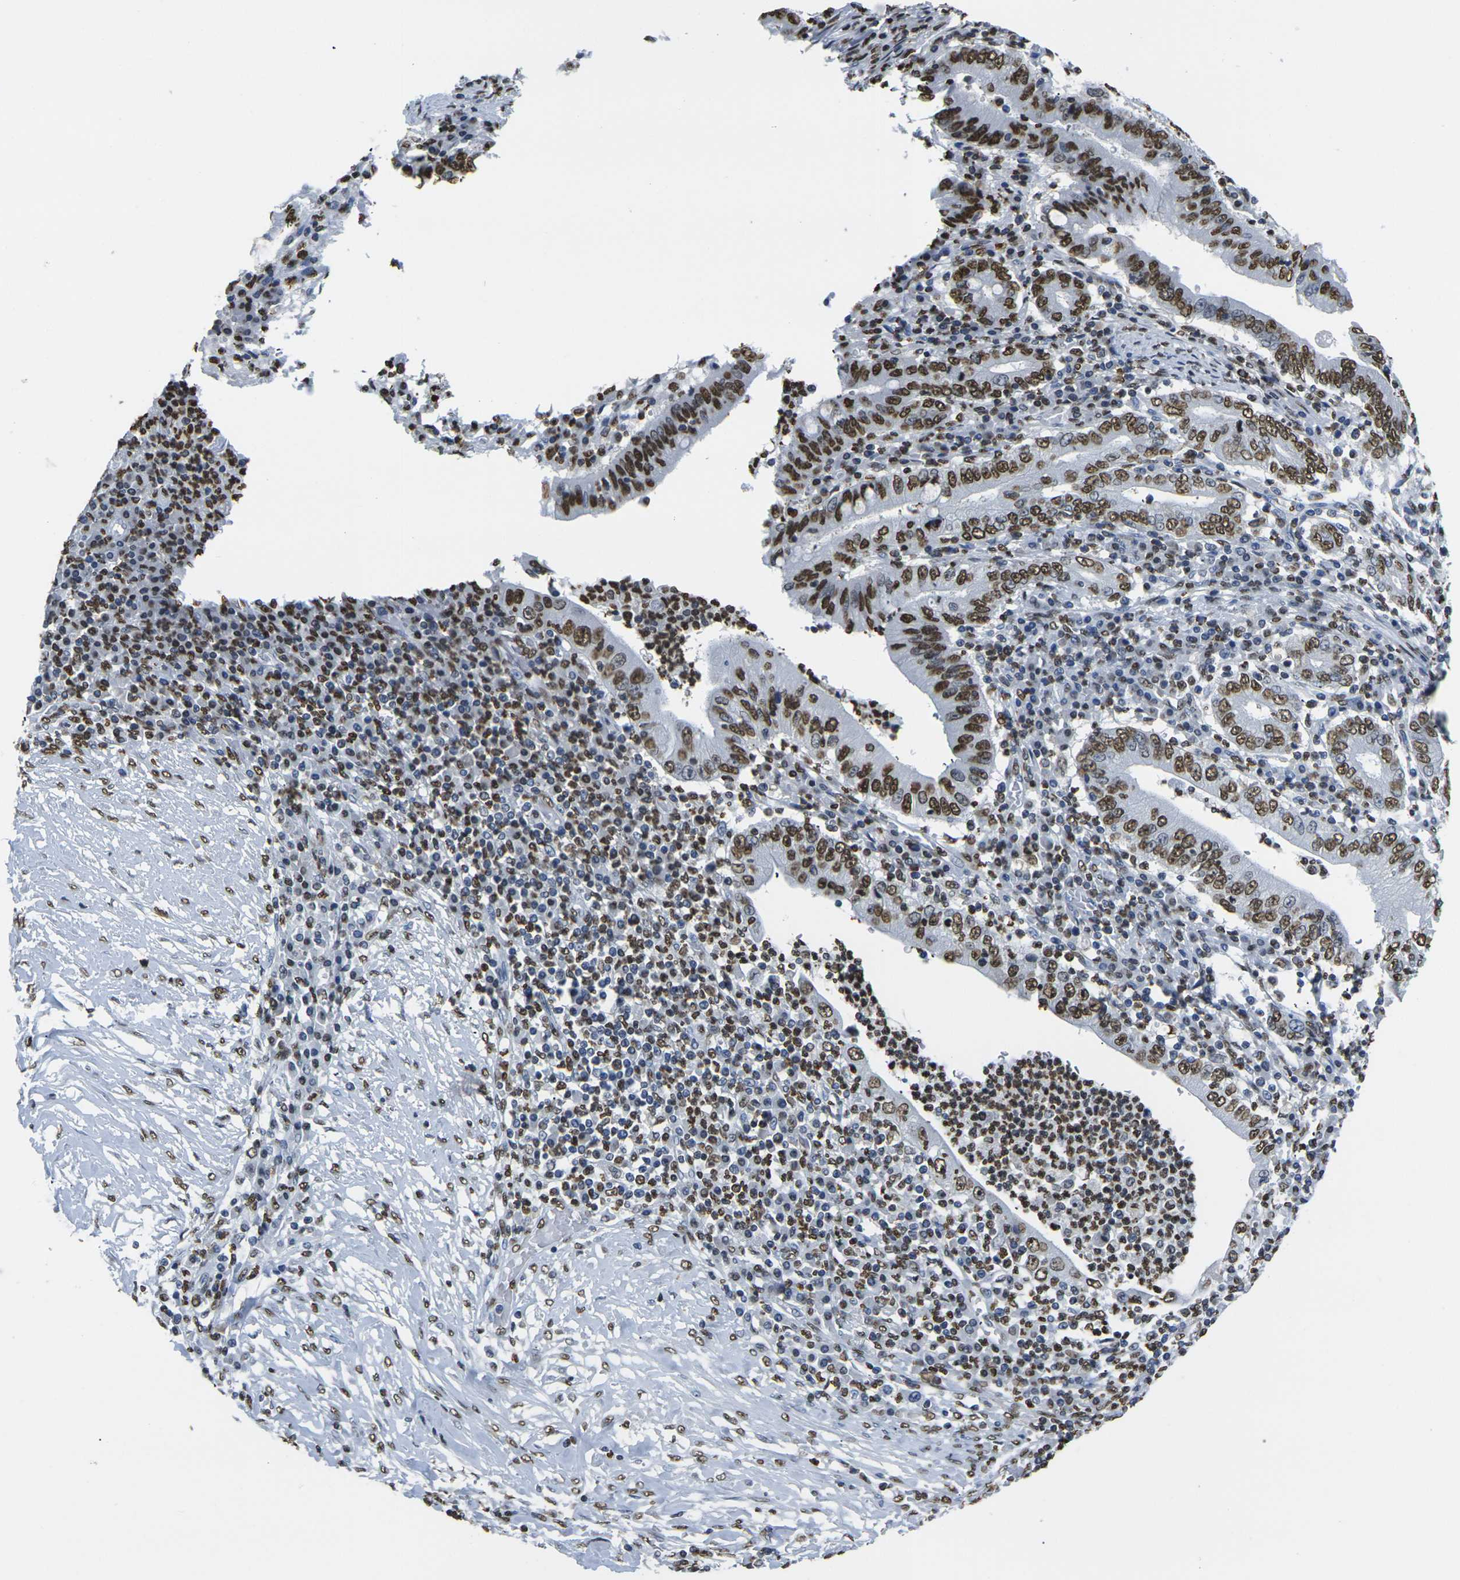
{"staining": {"intensity": "strong", "quantity": ">75%", "location": "nuclear"}, "tissue": "stomach cancer", "cell_type": "Tumor cells", "image_type": "cancer", "snomed": [{"axis": "morphology", "description": "Normal tissue, NOS"}, {"axis": "morphology", "description": "Adenocarcinoma, NOS"}, {"axis": "topography", "description": "Esophagus"}, {"axis": "topography", "description": "Stomach, upper"}, {"axis": "topography", "description": "Peripheral nerve tissue"}], "caption": "A micrograph showing strong nuclear positivity in about >75% of tumor cells in stomach adenocarcinoma, as visualized by brown immunohistochemical staining.", "gene": "DRAXIN", "patient": {"sex": "male", "age": 62}}